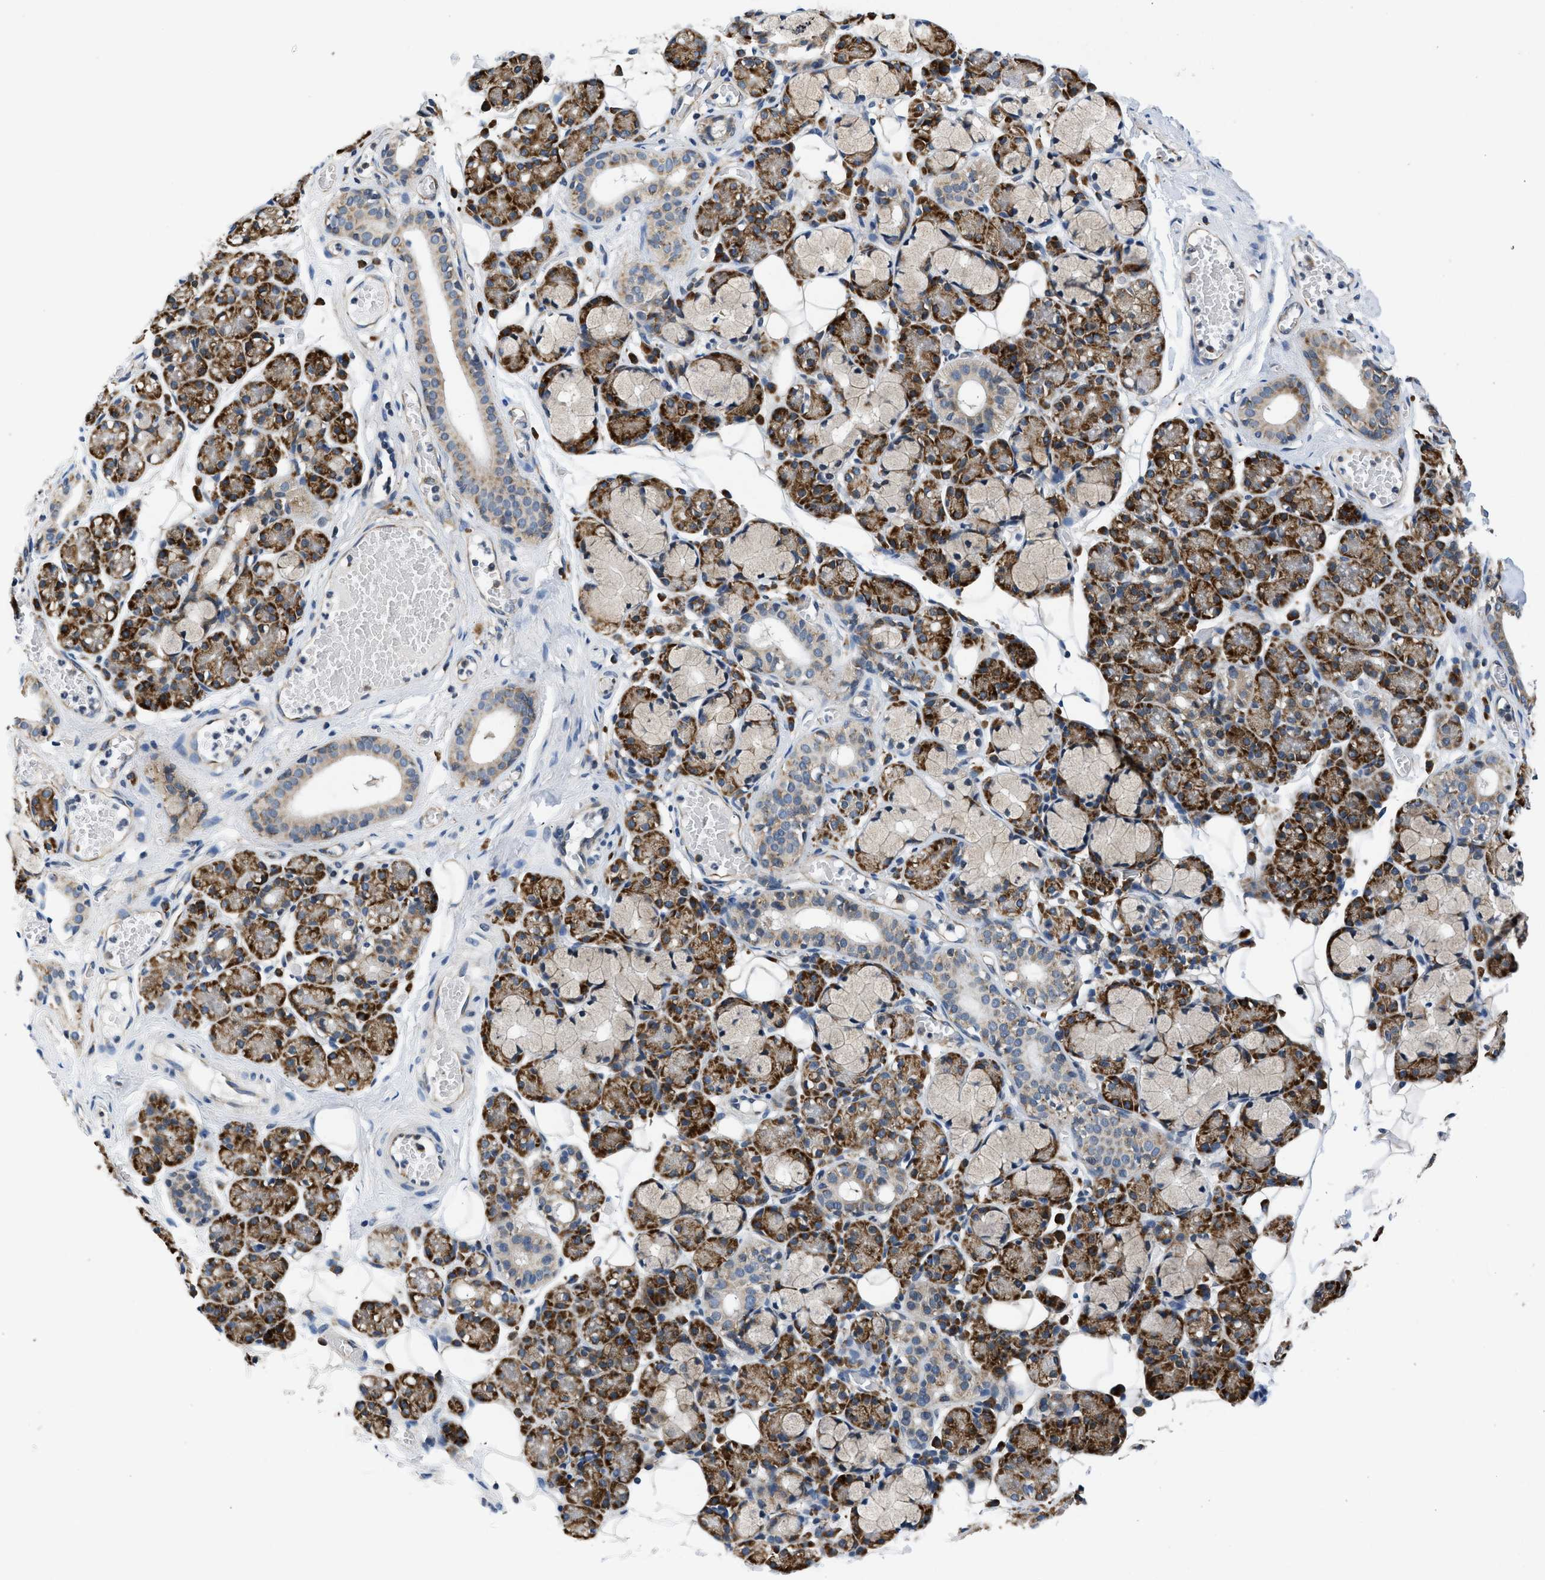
{"staining": {"intensity": "strong", "quantity": "25%-75%", "location": "cytoplasmic/membranous"}, "tissue": "salivary gland", "cell_type": "Glandular cells", "image_type": "normal", "snomed": [{"axis": "morphology", "description": "Normal tissue, NOS"}, {"axis": "topography", "description": "Salivary gland"}], "caption": "Protein expression analysis of unremarkable salivary gland exhibits strong cytoplasmic/membranous staining in approximately 25%-75% of glandular cells.", "gene": "PA2G4", "patient": {"sex": "male", "age": 63}}